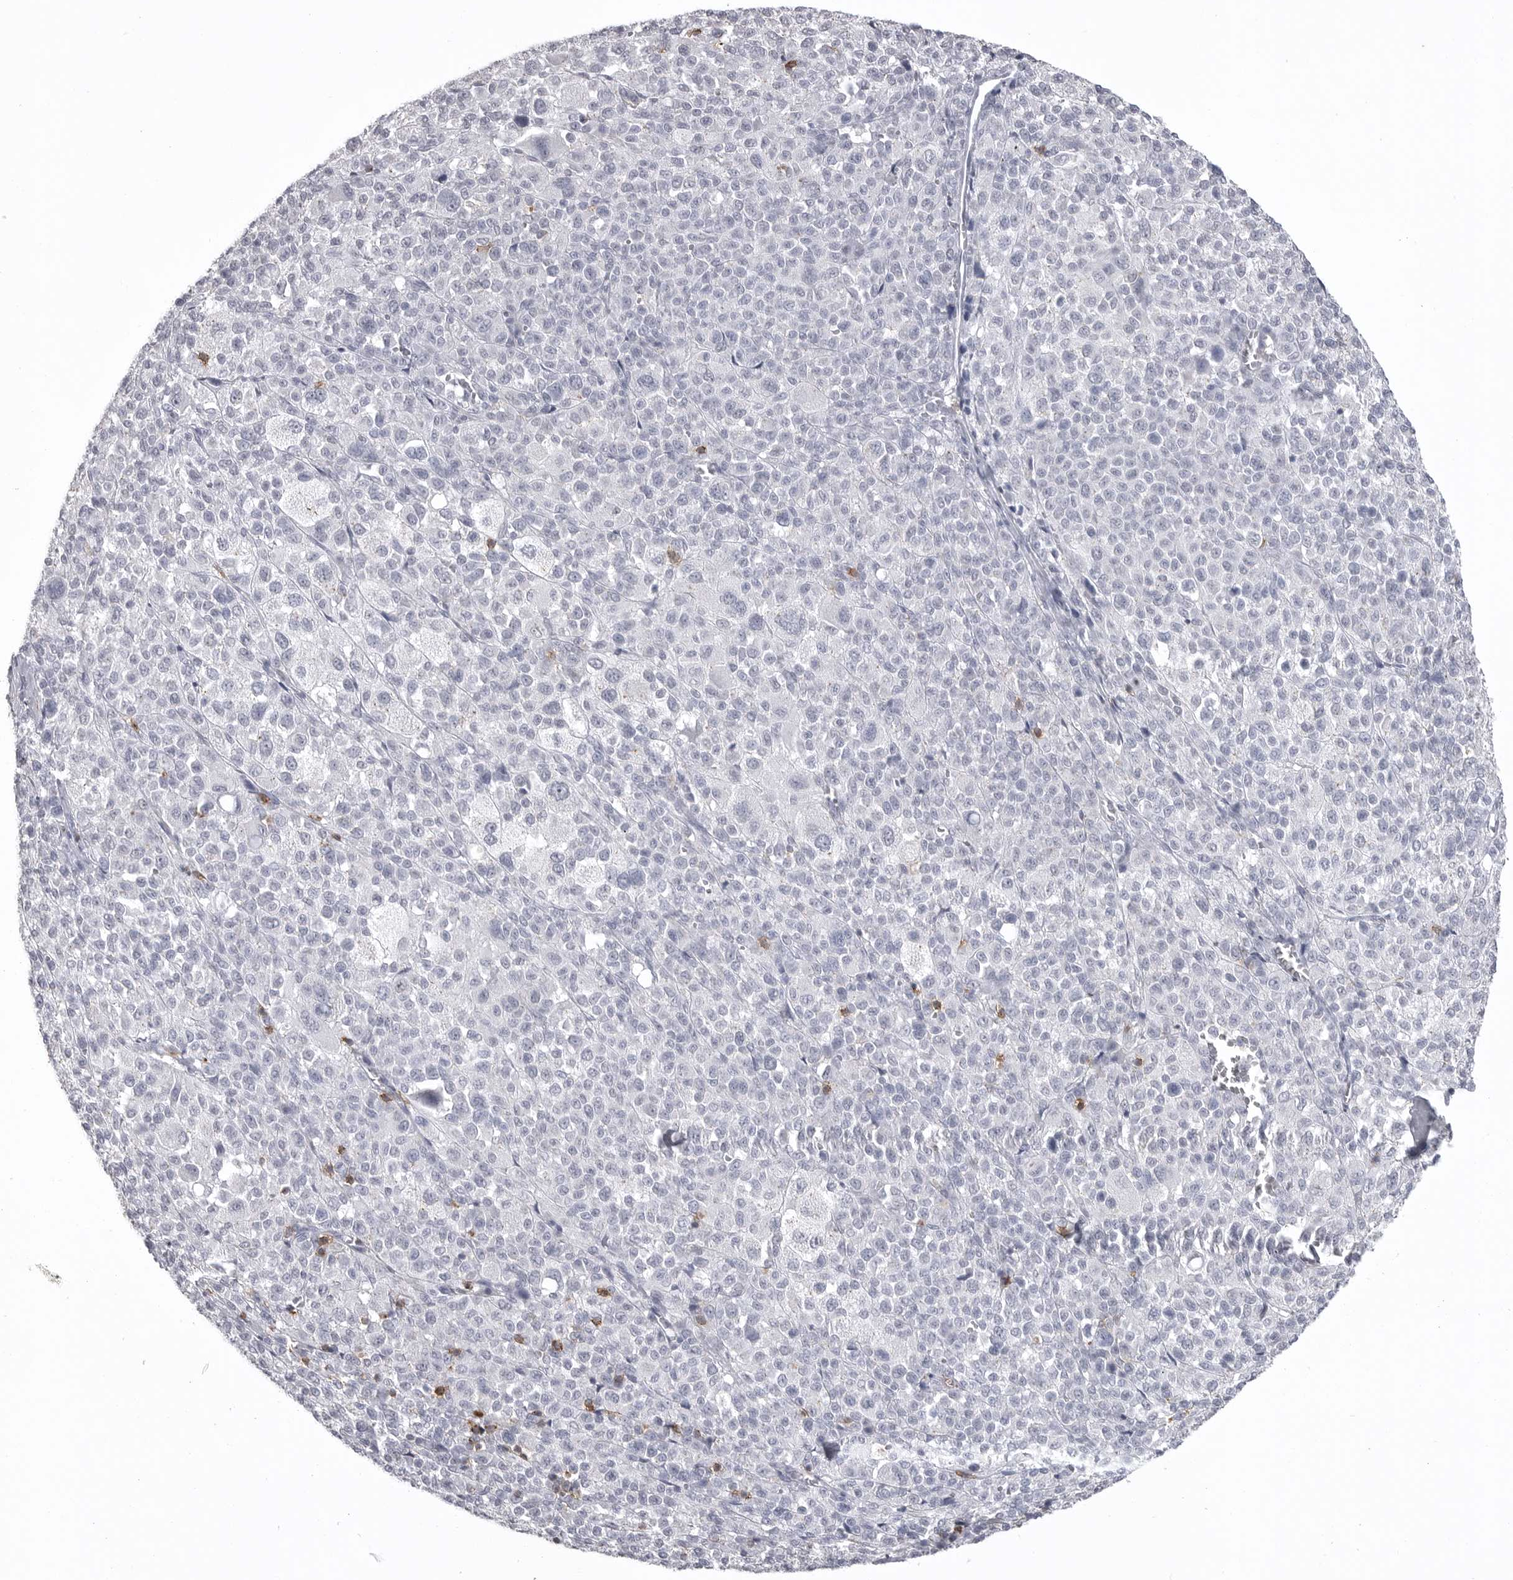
{"staining": {"intensity": "negative", "quantity": "none", "location": "none"}, "tissue": "melanoma", "cell_type": "Tumor cells", "image_type": "cancer", "snomed": [{"axis": "morphology", "description": "Malignant melanoma, Metastatic site"}, {"axis": "topography", "description": "Skin"}], "caption": "There is no significant positivity in tumor cells of melanoma.", "gene": "ITGAL", "patient": {"sex": "female", "age": 74}}